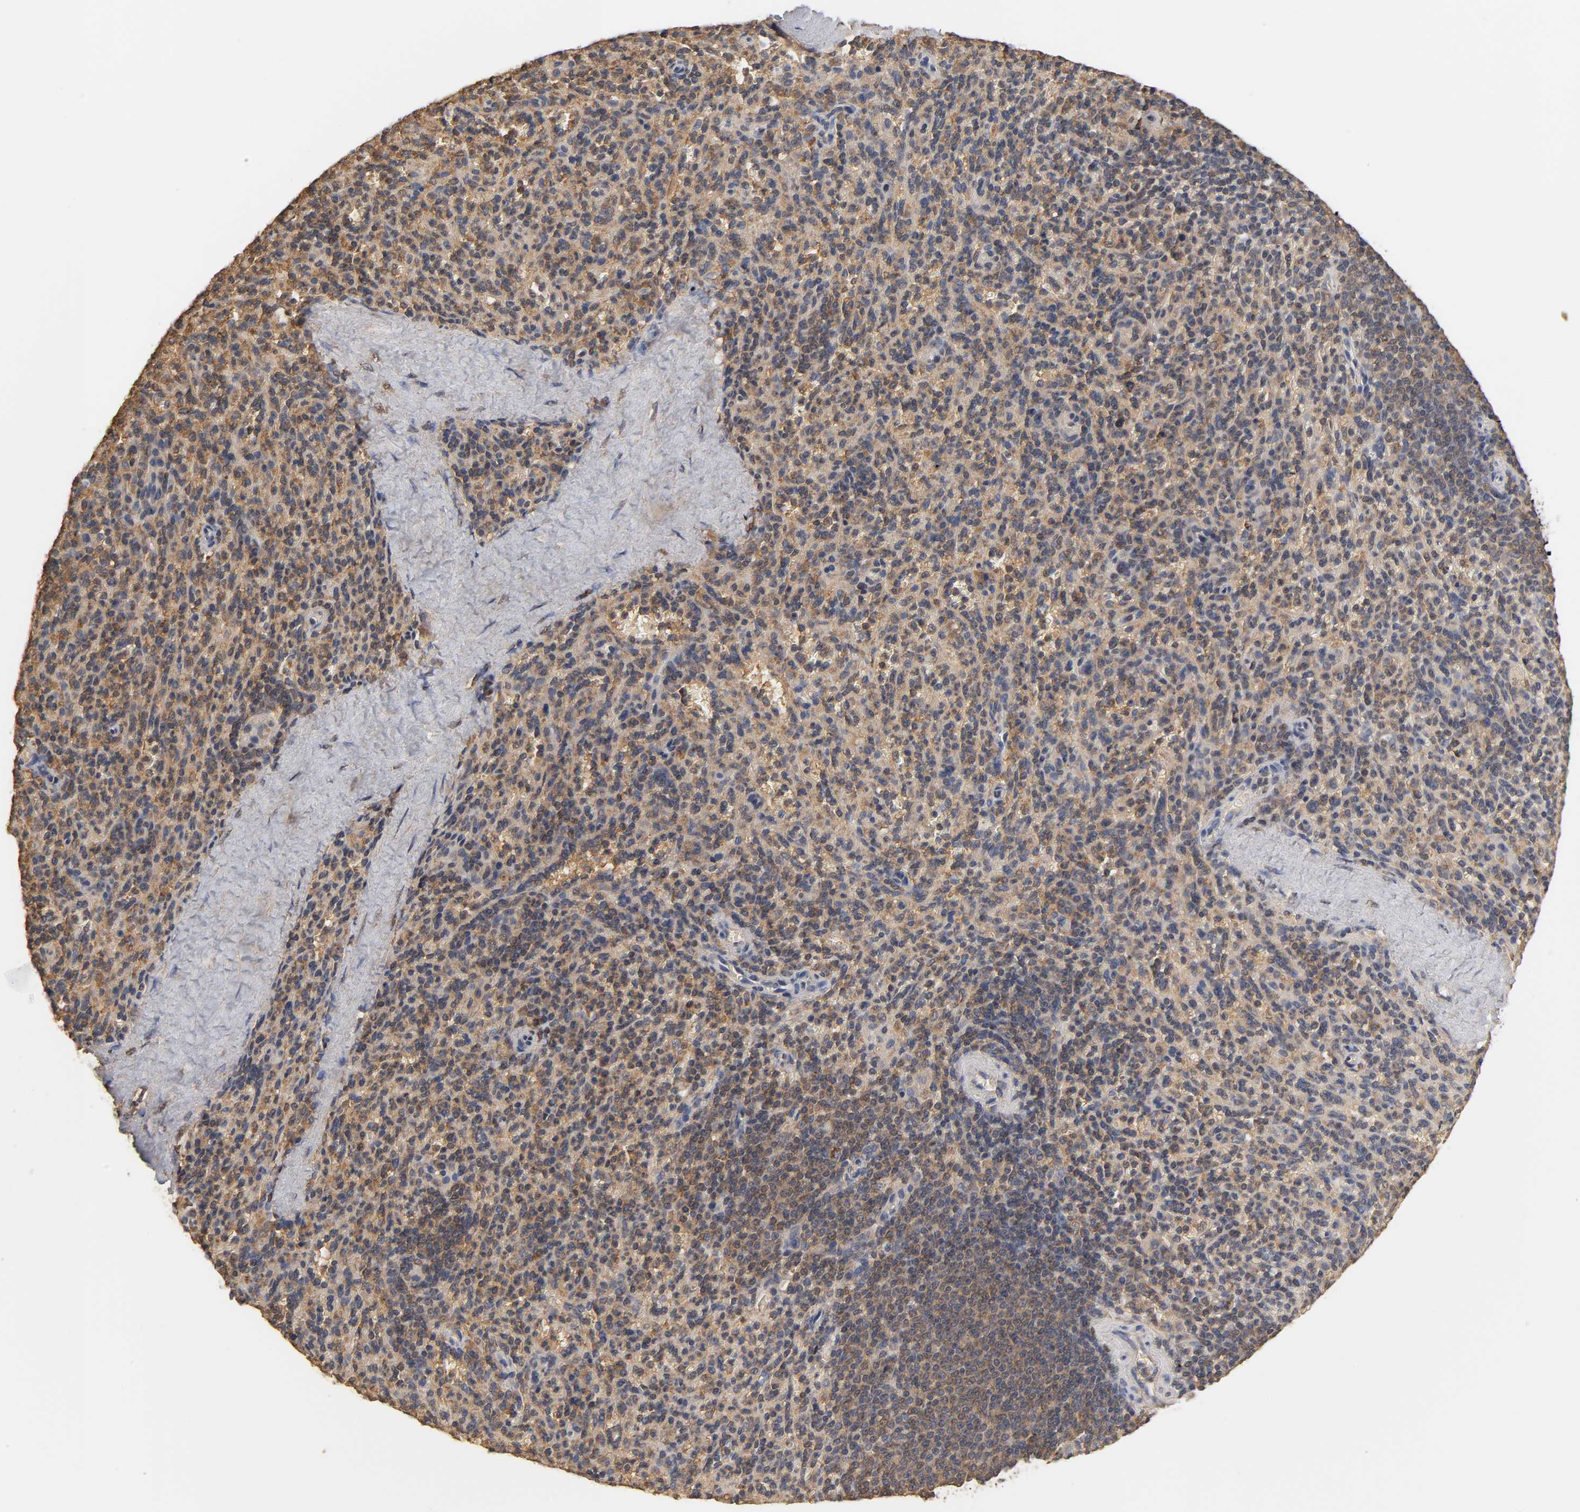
{"staining": {"intensity": "moderate", "quantity": ">75%", "location": "cytoplasmic/membranous"}, "tissue": "spleen", "cell_type": "Cells in red pulp", "image_type": "normal", "snomed": [{"axis": "morphology", "description": "Normal tissue, NOS"}, {"axis": "topography", "description": "Spleen"}], "caption": "This histopathology image demonstrates immunohistochemistry (IHC) staining of unremarkable spleen, with medium moderate cytoplasmic/membranous staining in approximately >75% of cells in red pulp.", "gene": "PKN1", "patient": {"sex": "male", "age": 36}}